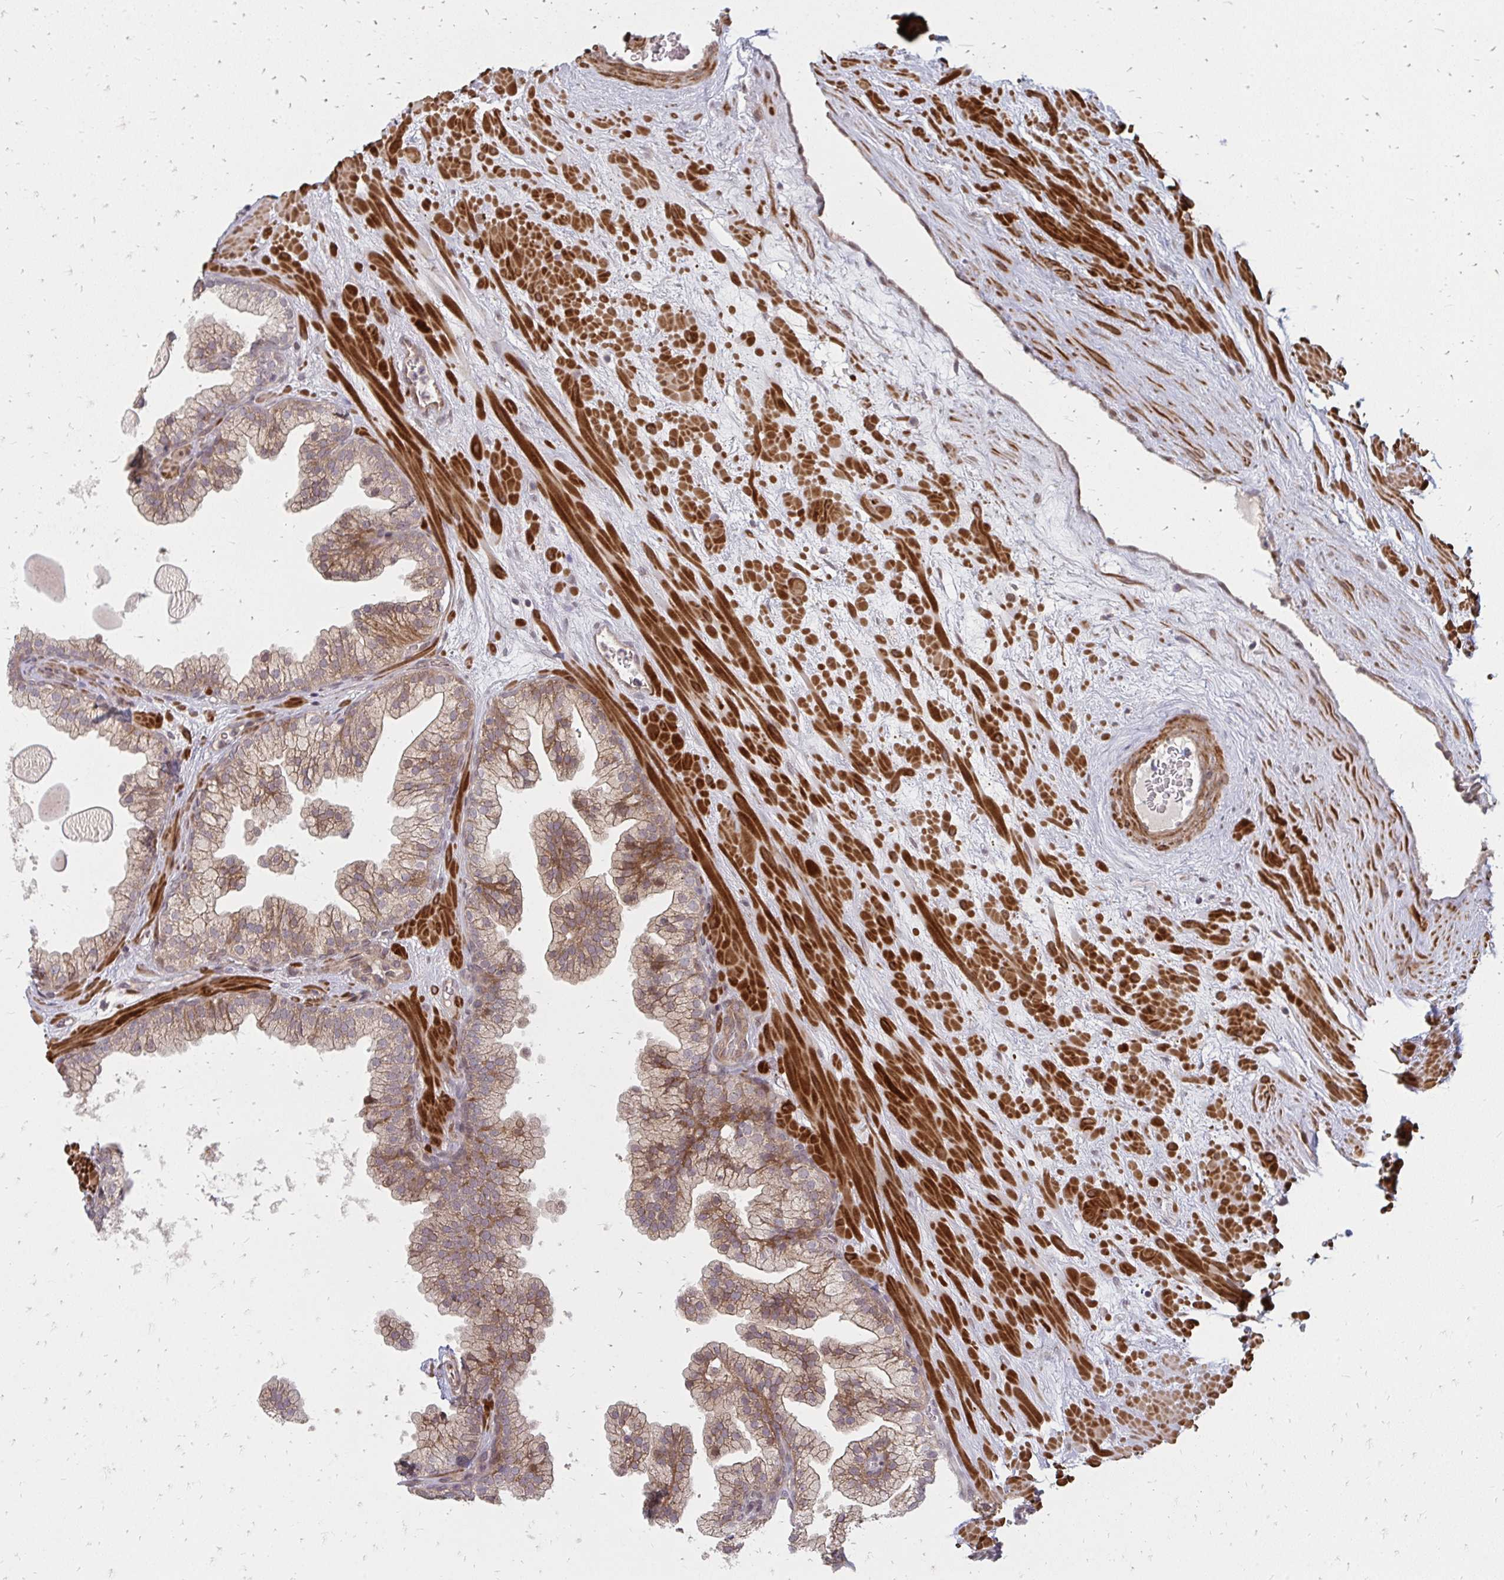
{"staining": {"intensity": "weak", "quantity": ">75%", "location": "cytoplasmic/membranous"}, "tissue": "prostate", "cell_type": "Glandular cells", "image_type": "normal", "snomed": [{"axis": "morphology", "description": "Normal tissue, NOS"}, {"axis": "topography", "description": "Prostate"}, {"axis": "topography", "description": "Peripheral nerve tissue"}], "caption": "Protein positivity by immunohistochemistry (IHC) demonstrates weak cytoplasmic/membranous staining in approximately >75% of glandular cells in benign prostate. Using DAB (brown) and hematoxylin (blue) stains, captured at high magnification using brightfield microscopy.", "gene": "ZNF285", "patient": {"sex": "male", "age": 61}}